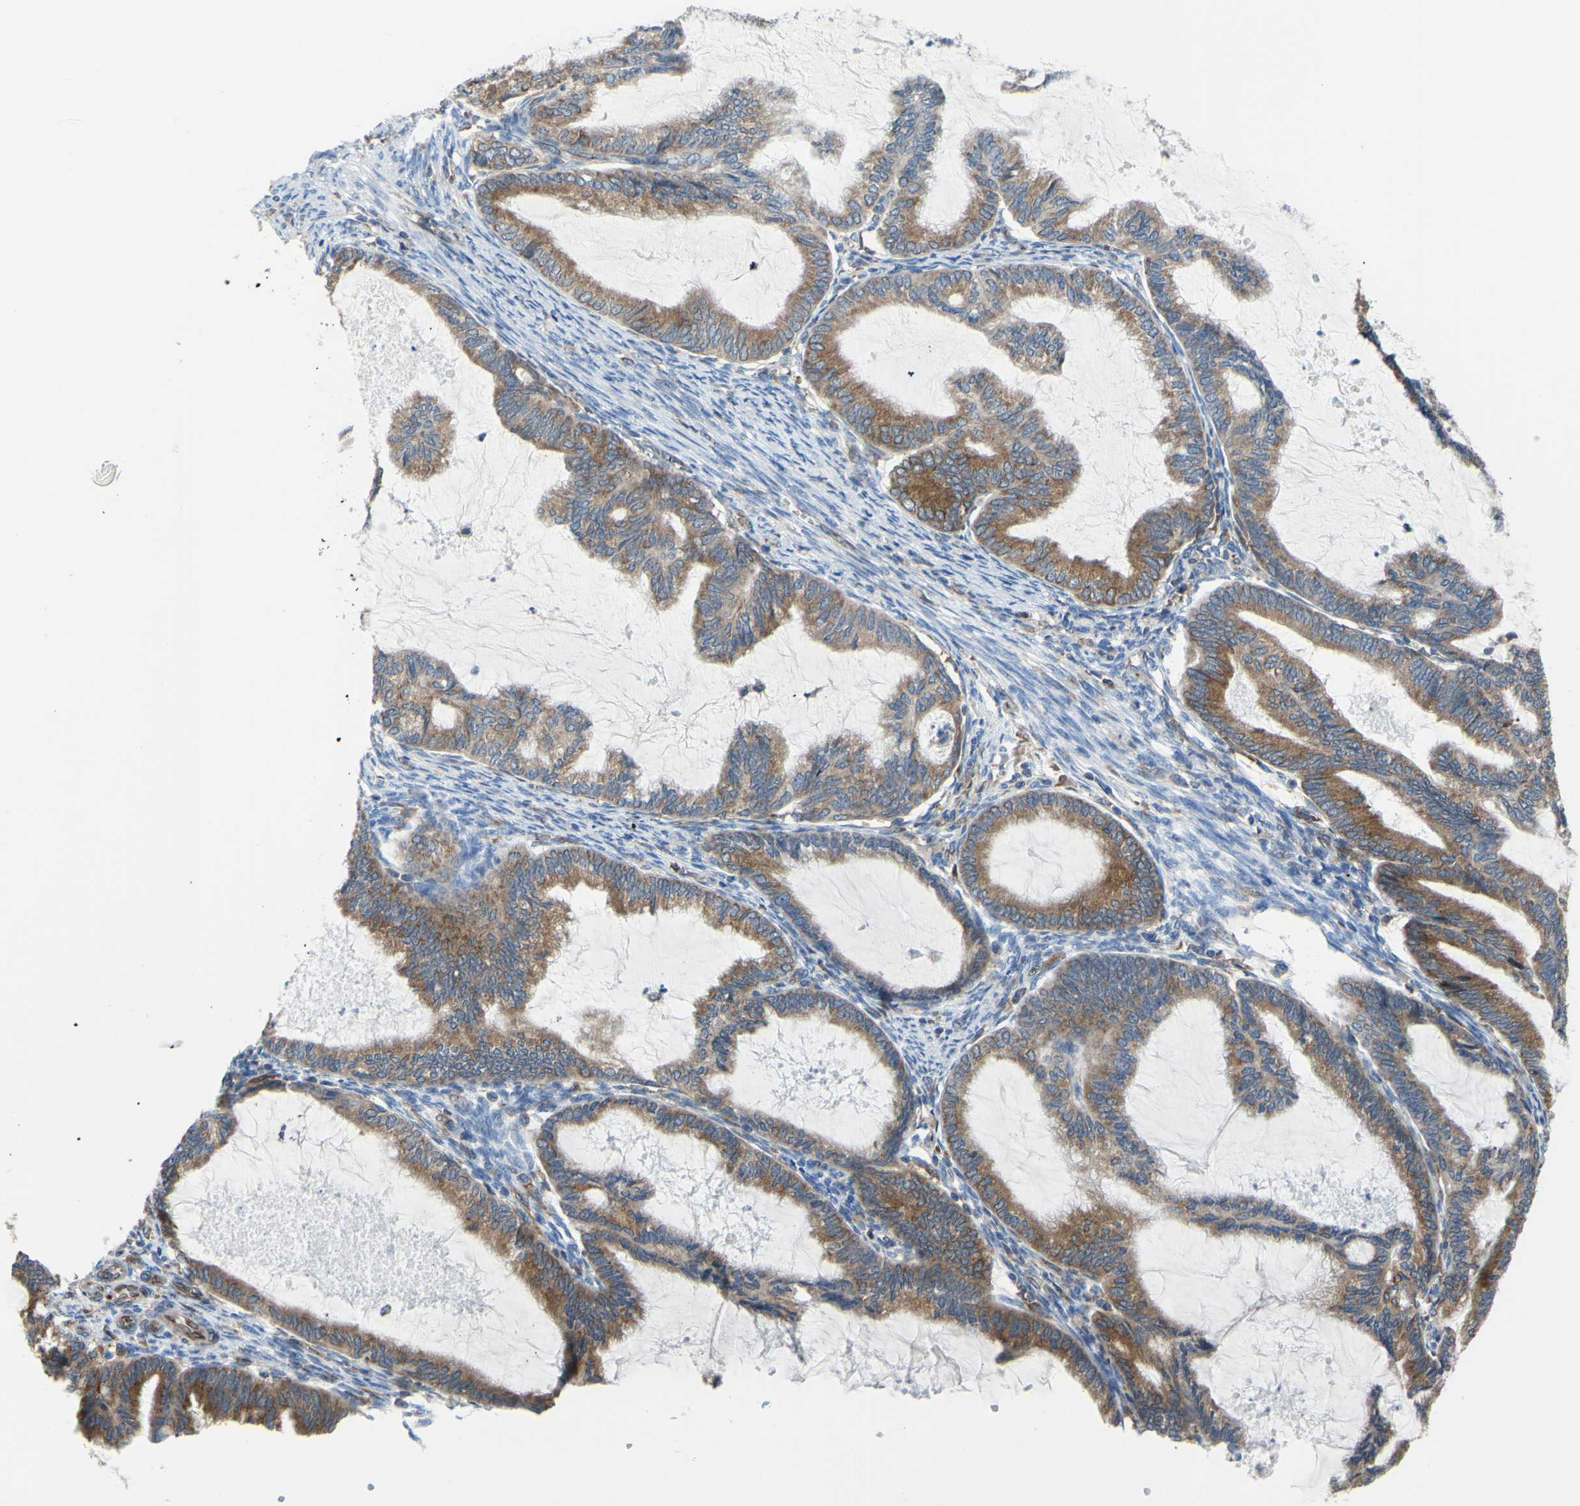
{"staining": {"intensity": "moderate", "quantity": ">75%", "location": "cytoplasmic/membranous"}, "tissue": "cervical cancer", "cell_type": "Tumor cells", "image_type": "cancer", "snomed": [{"axis": "morphology", "description": "Normal tissue, NOS"}, {"axis": "morphology", "description": "Adenocarcinoma, NOS"}, {"axis": "topography", "description": "Cervix"}, {"axis": "topography", "description": "Endometrium"}], "caption": "Immunohistochemical staining of human cervical adenocarcinoma exhibits medium levels of moderate cytoplasmic/membranous expression in approximately >75% of tumor cells.", "gene": "MGST2", "patient": {"sex": "female", "age": 86}}